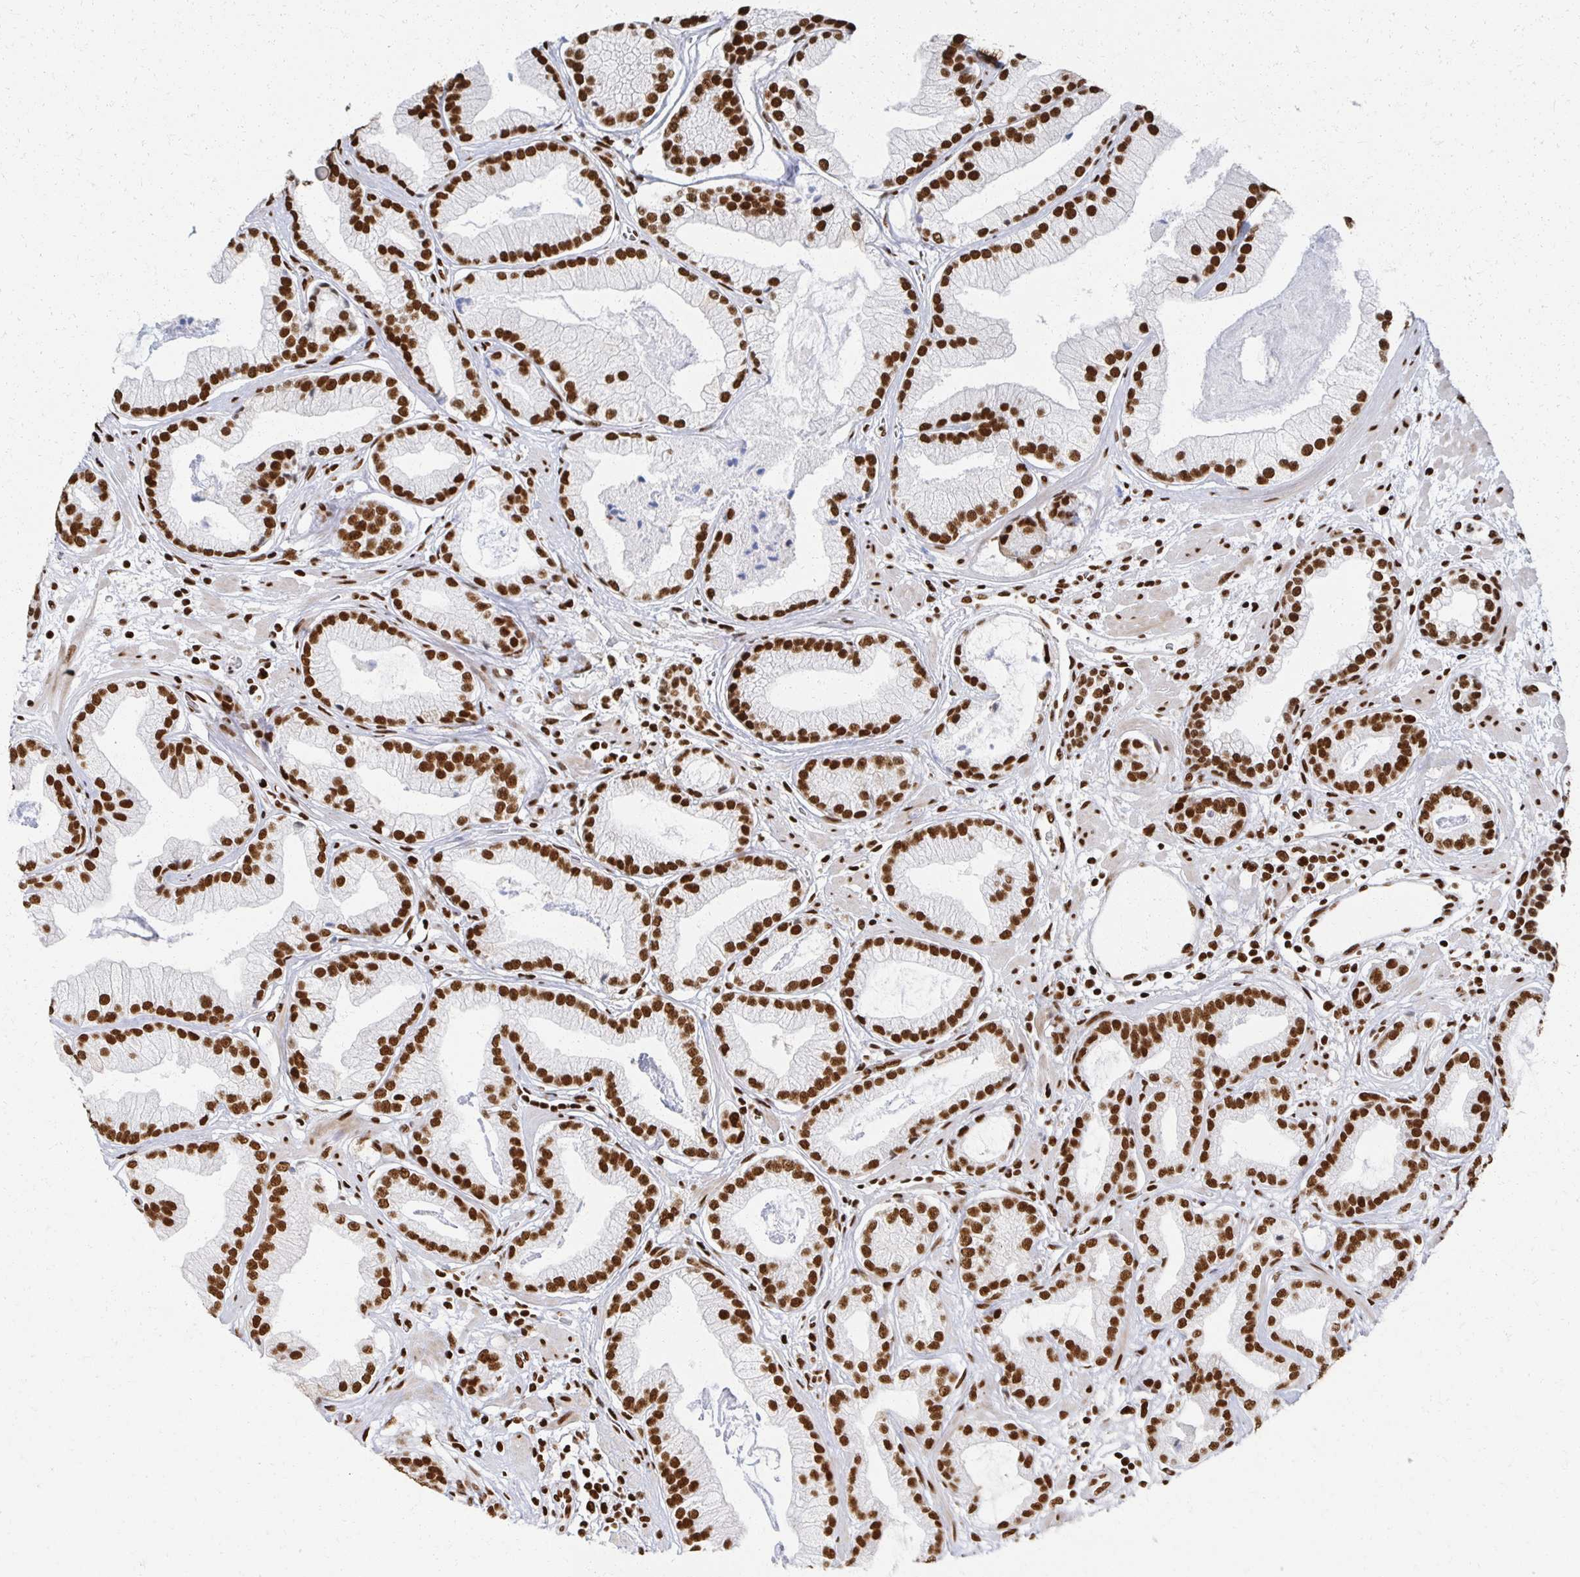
{"staining": {"intensity": "strong", "quantity": ">75%", "location": "nuclear"}, "tissue": "prostate cancer", "cell_type": "Tumor cells", "image_type": "cancer", "snomed": [{"axis": "morphology", "description": "Adenocarcinoma, Low grade"}, {"axis": "topography", "description": "Prostate"}], "caption": "DAB immunohistochemical staining of human prostate cancer displays strong nuclear protein staining in approximately >75% of tumor cells.", "gene": "RBBP7", "patient": {"sex": "male", "age": 62}}